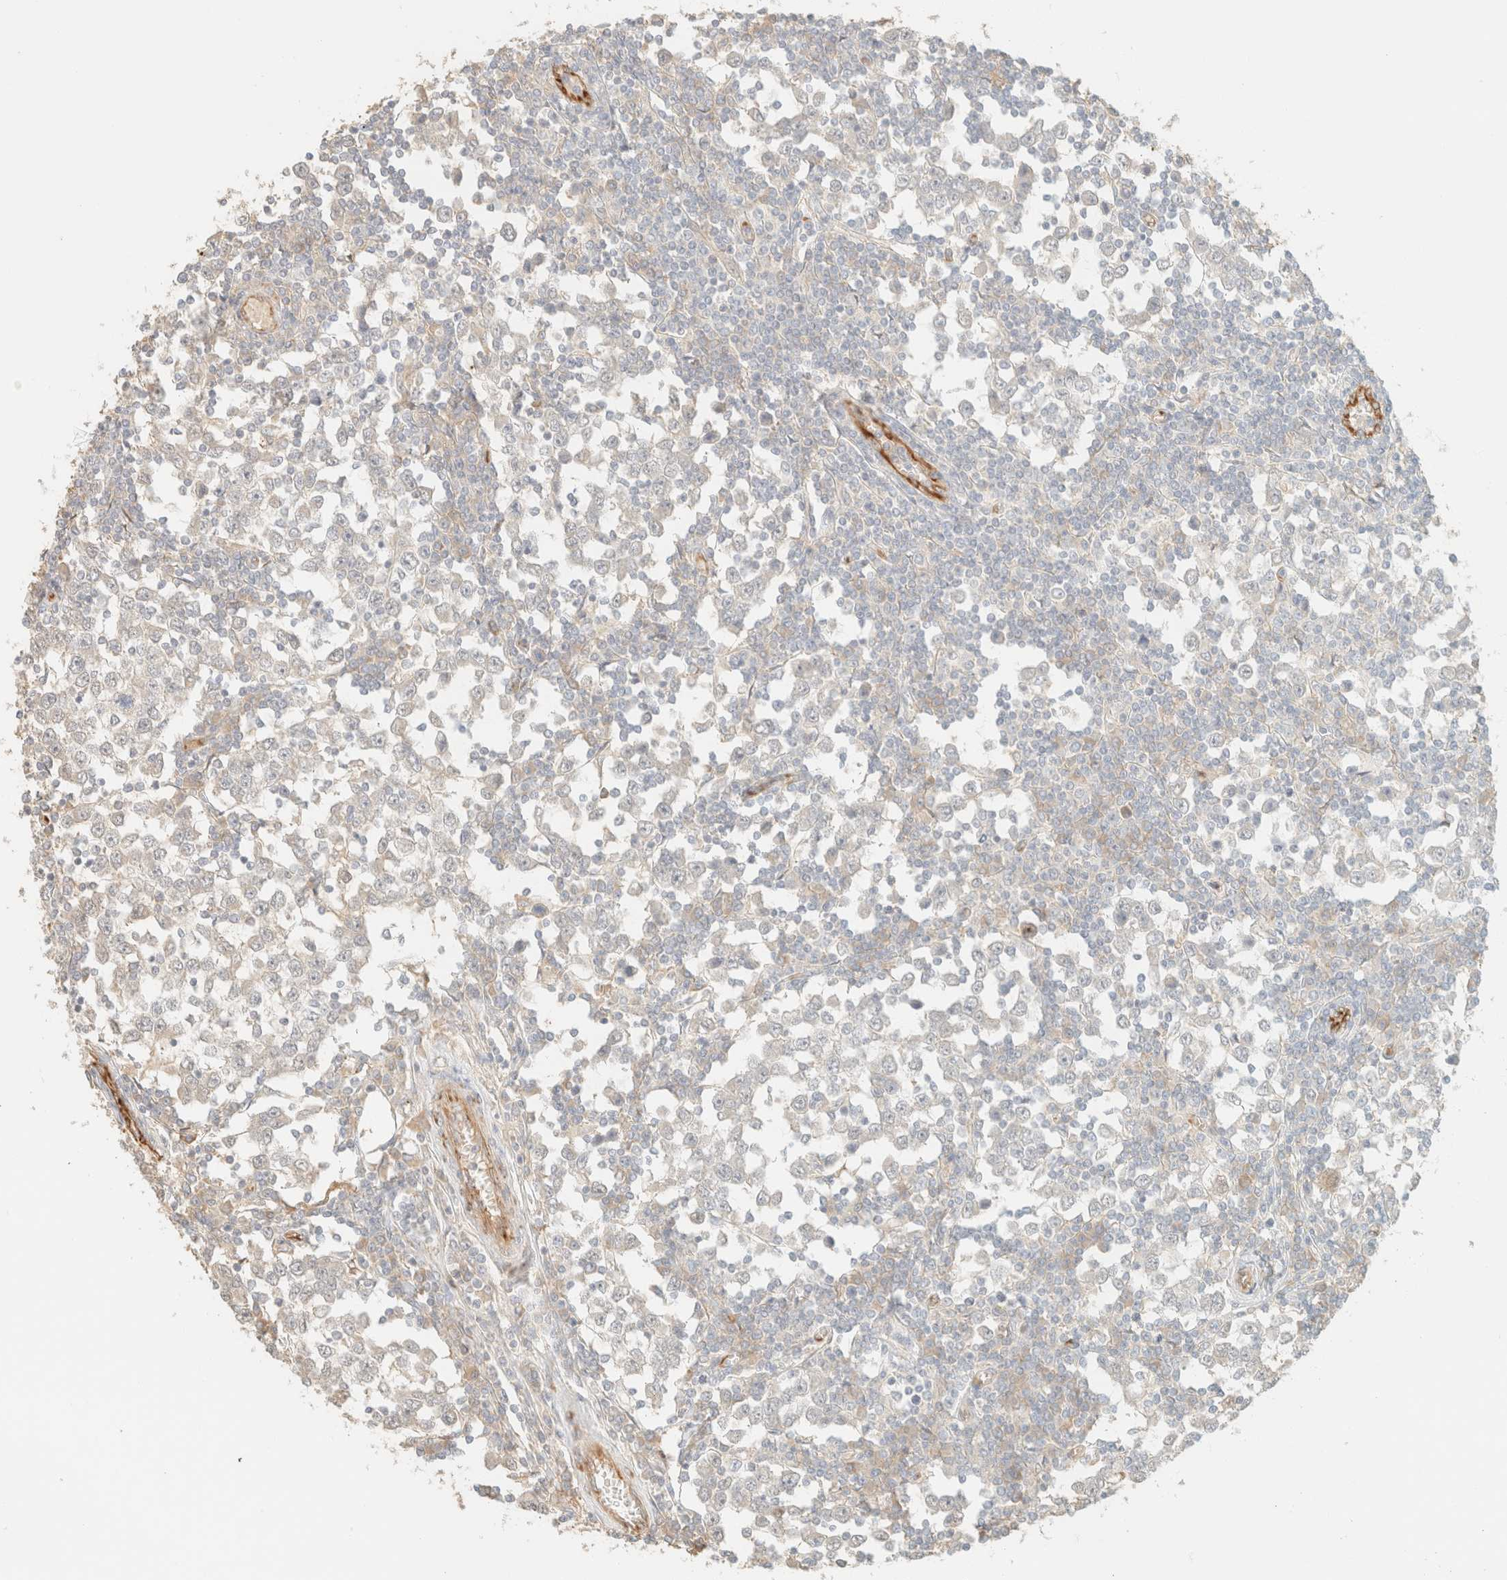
{"staining": {"intensity": "negative", "quantity": "none", "location": "none"}, "tissue": "testis cancer", "cell_type": "Tumor cells", "image_type": "cancer", "snomed": [{"axis": "morphology", "description": "Seminoma, NOS"}, {"axis": "topography", "description": "Testis"}], "caption": "The photomicrograph demonstrates no staining of tumor cells in seminoma (testis).", "gene": "SPARCL1", "patient": {"sex": "male", "age": 65}}